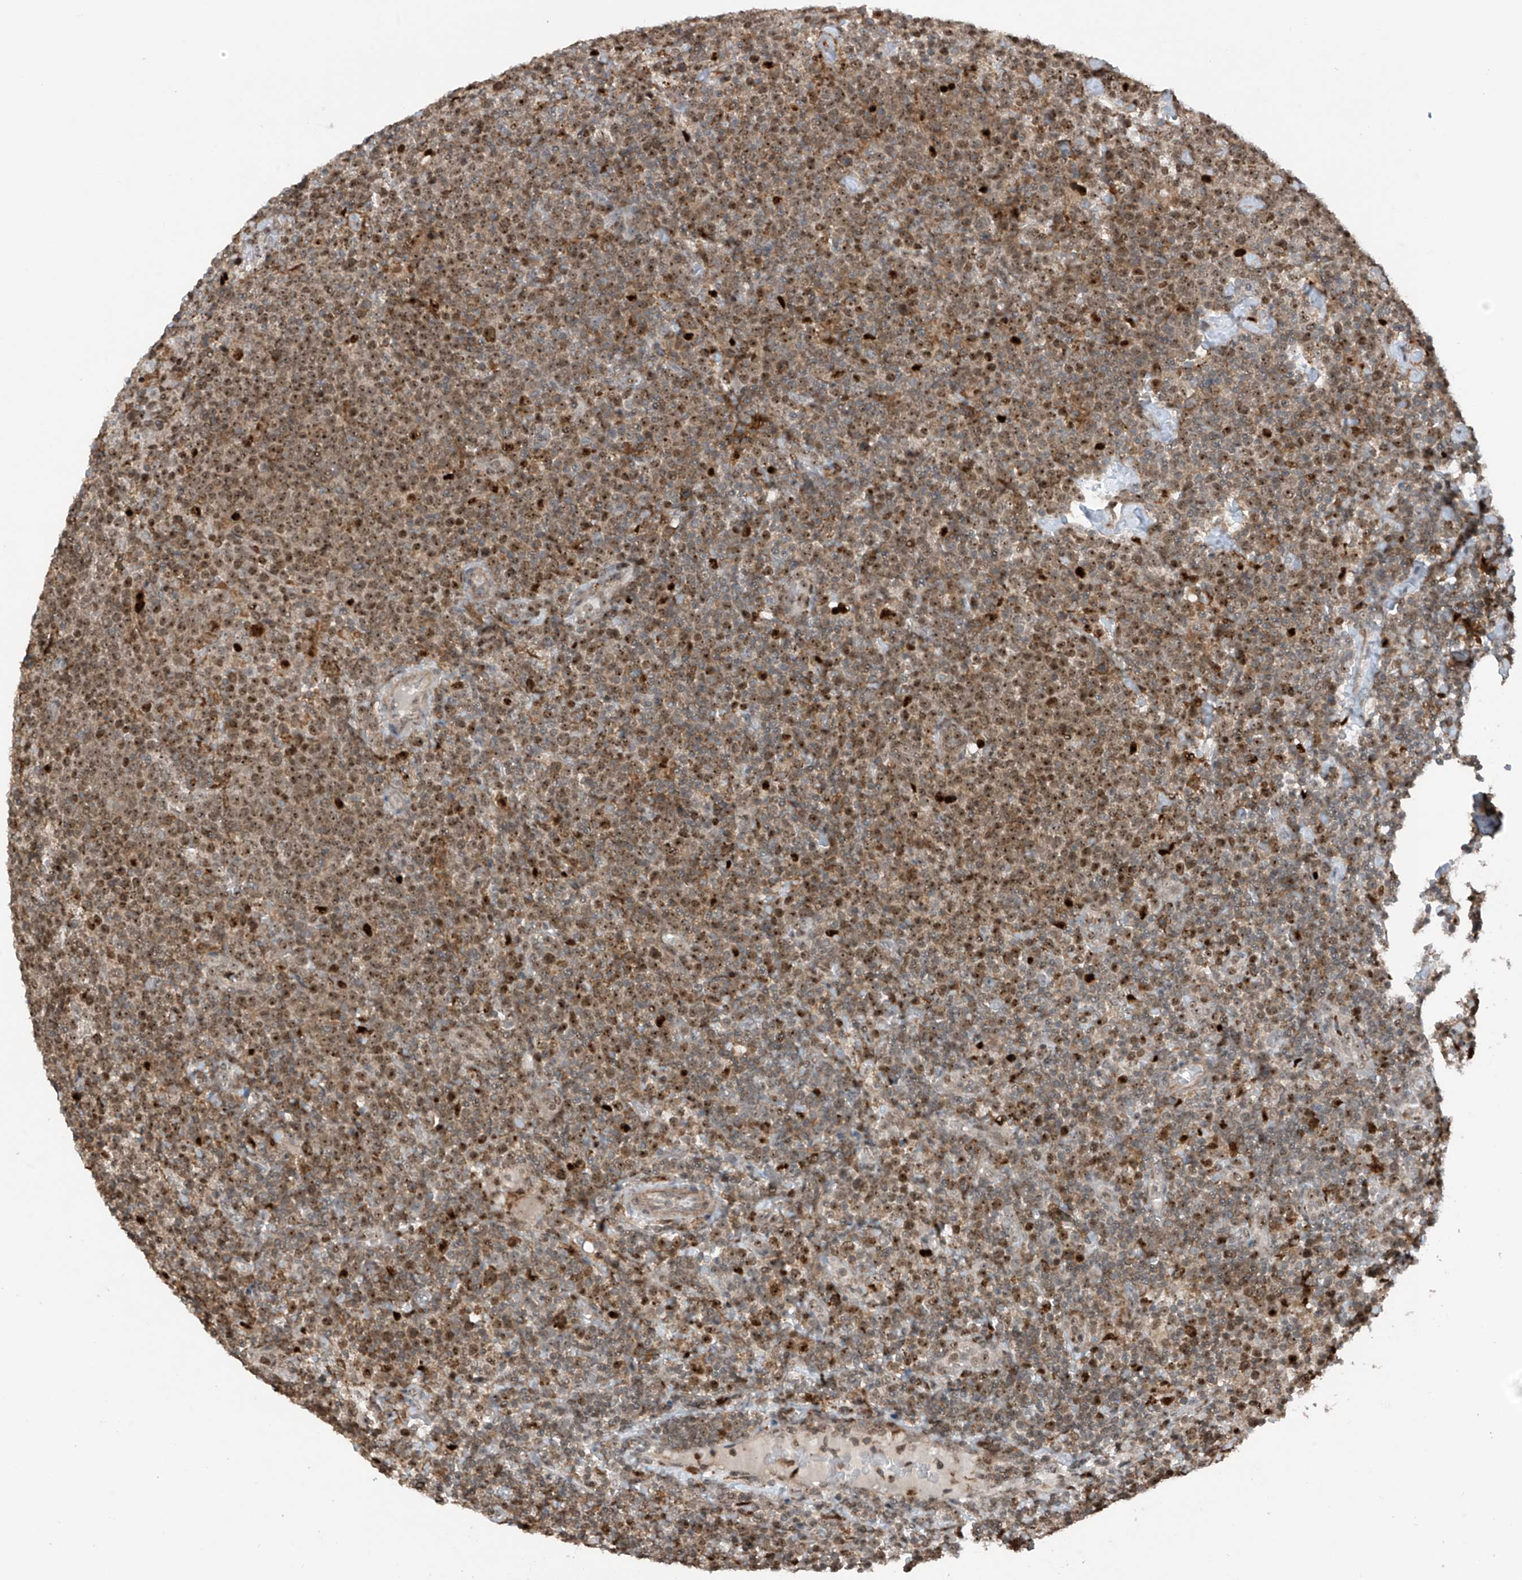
{"staining": {"intensity": "moderate", "quantity": ">75%", "location": "nuclear"}, "tissue": "lymphoma", "cell_type": "Tumor cells", "image_type": "cancer", "snomed": [{"axis": "morphology", "description": "Malignant lymphoma, non-Hodgkin's type, High grade"}, {"axis": "topography", "description": "Lymph node"}], "caption": "High-grade malignant lymphoma, non-Hodgkin's type stained with immunohistochemistry (IHC) displays moderate nuclear expression in approximately >75% of tumor cells. (brown staining indicates protein expression, while blue staining denotes nuclei).", "gene": "REPIN1", "patient": {"sex": "male", "age": 61}}